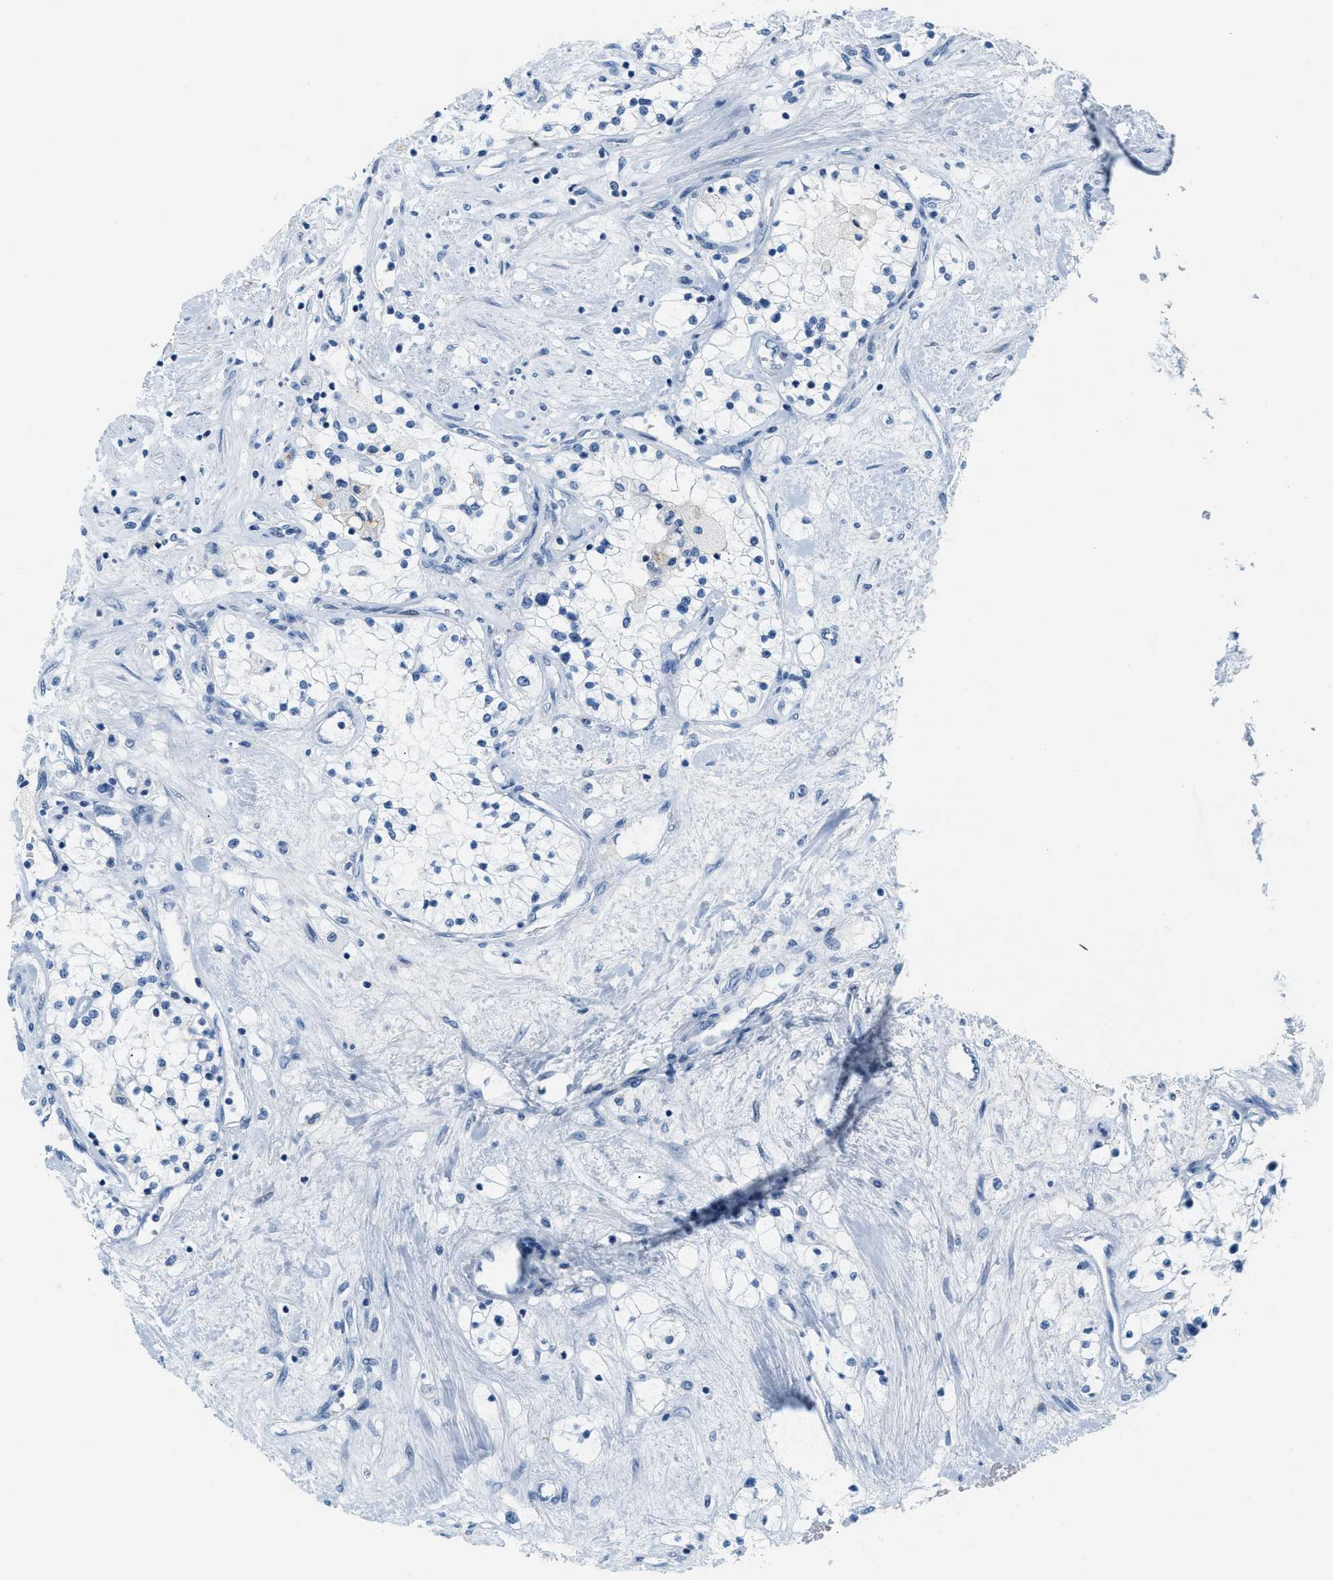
{"staining": {"intensity": "negative", "quantity": "none", "location": "none"}, "tissue": "renal cancer", "cell_type": "Tumor cells", "image_type": "cancer", "snomed": [{"axis": "morphology", "description": "Adenocarcinoma, NOS"}, {"axis": "topography", "description": "Kidney"}], "caption": "Immunohistochemistry micrograph of human renal cancer stained for a protein (brown), which reveals no staining in tumor cells. Nuclei are stained in blue.", "gene": "LCN2", "patient": {"sex": "male", "age": 68}}